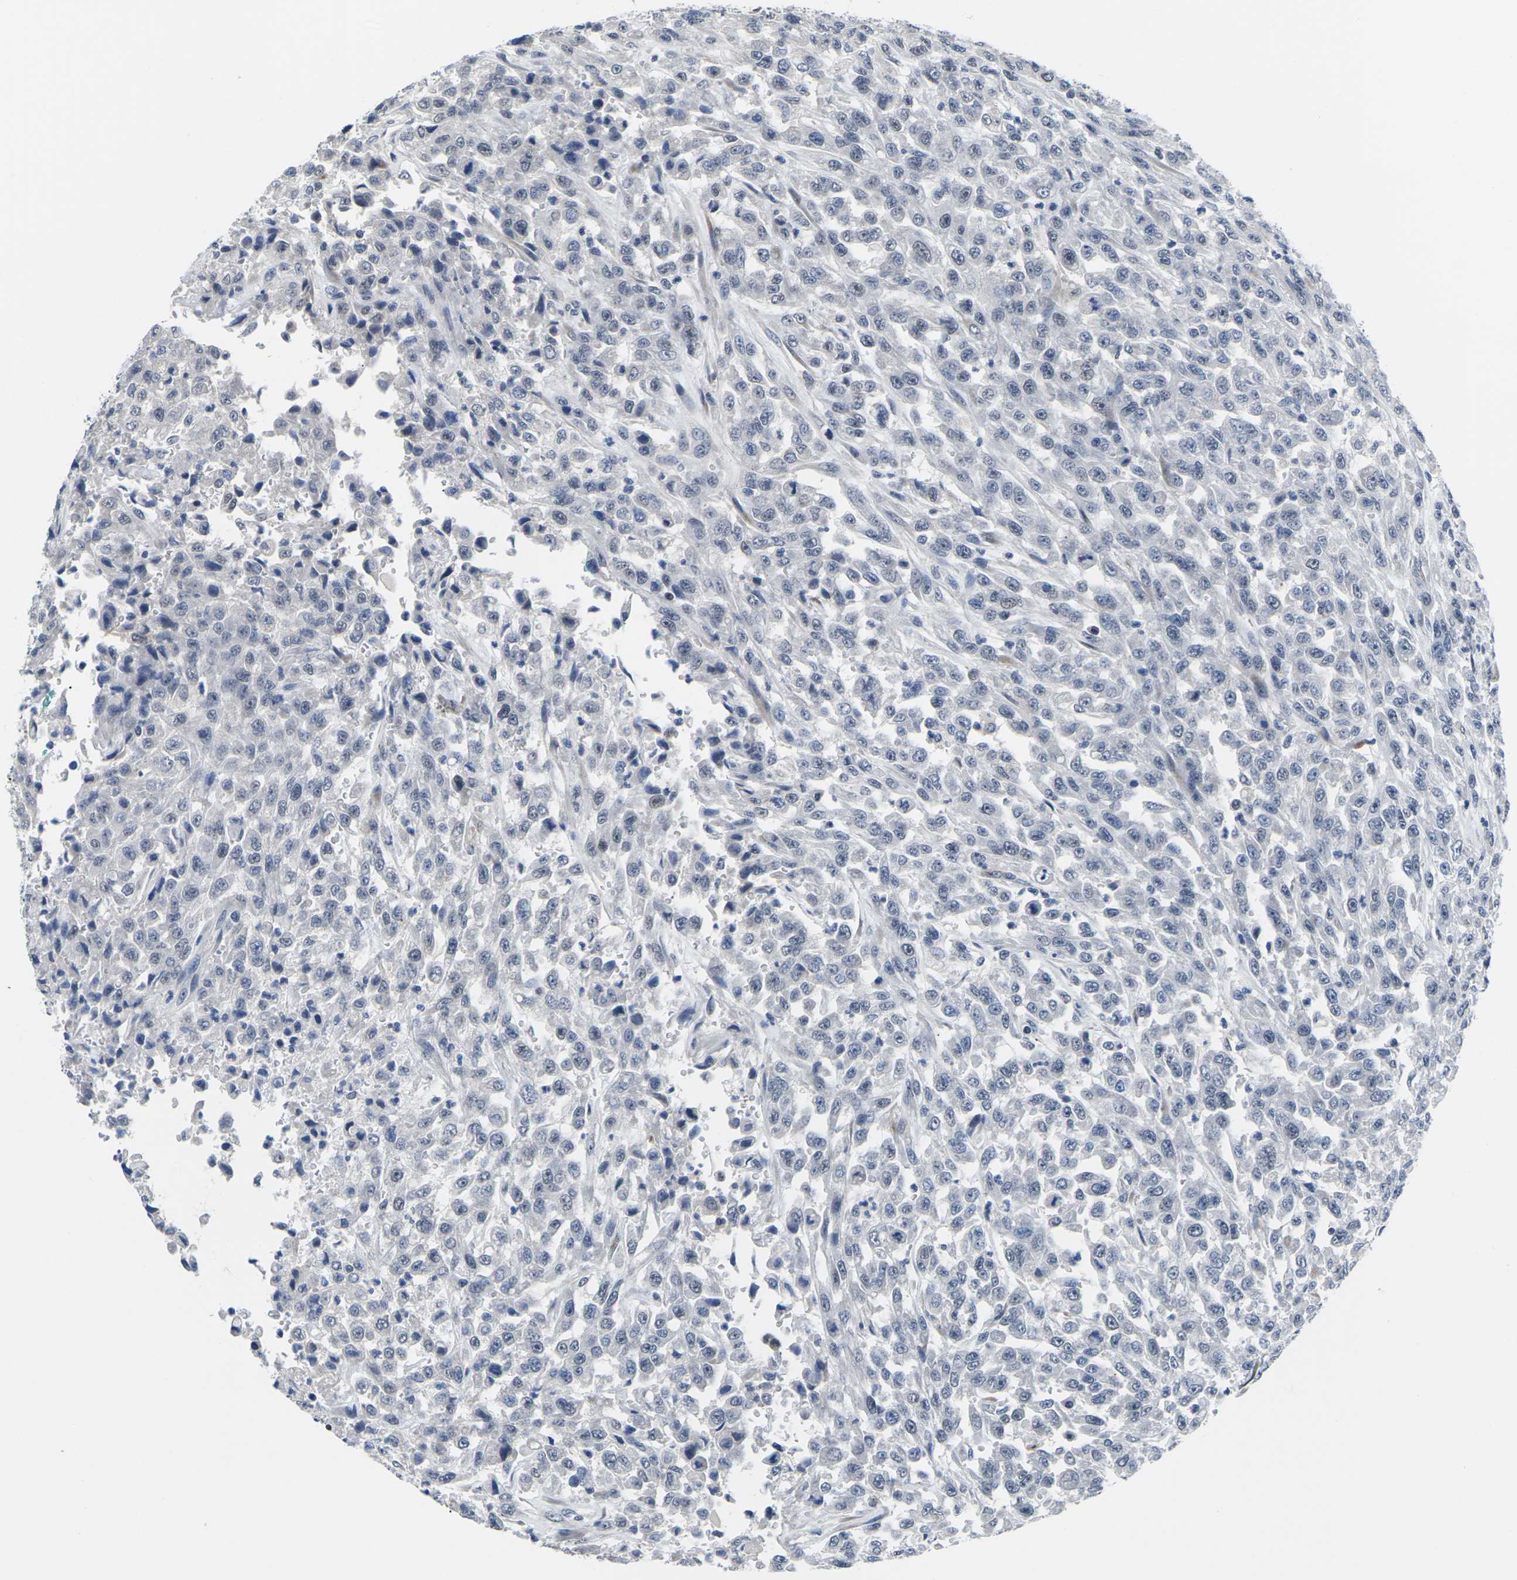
{"staining": {"intensity": "negative", "quantity": "none", "location": "none"}, "tissue": "urothelial cancer", "cell_type": "Tumor cells", "image_type": "cancer", "snomed": [{"axis": "morphology", "description": "Urothelial carcinoma, High grade"}, {"axis": "topography", "description": "Urinary bladder"}], "caption": "Urothelial cancer was stained to show a protein in brown. There is no significant expression in tumor cells.", "gene": "ST6GAL2", "patient": {"sex": "male", "age": 46}}